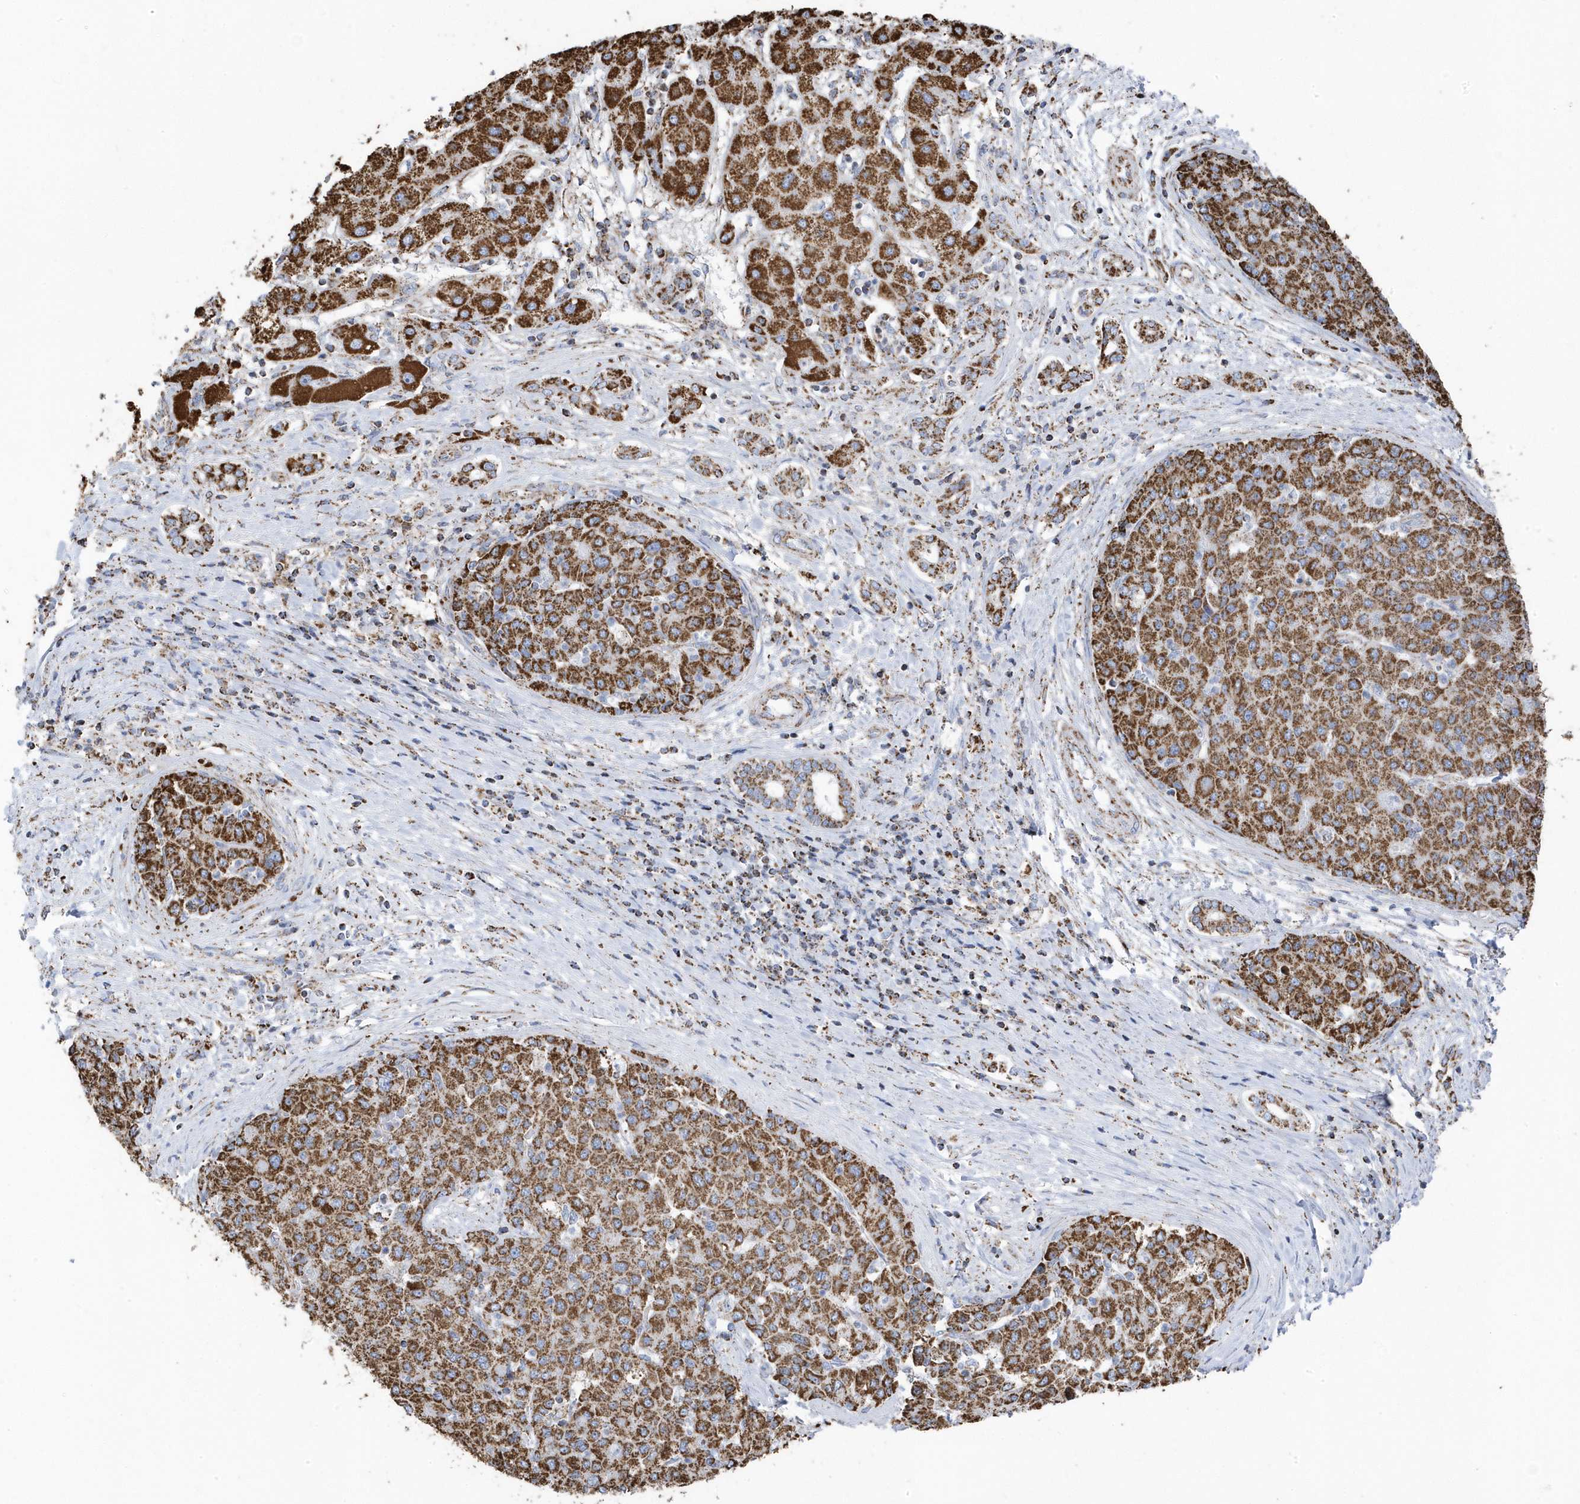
{"staining": {"intensity": "strong", "quantity": ">75%", "location": "cytoplasmic/membranous"}, "tissue": "liver cancer", "cell_type": "Tumor cells", "image_type": "cancer", "snomed": [{"axis": "morphology", "description": "Carcinoma, Hepatocellular, NOS"}, {"axis": "topography", "description": "Liver"}], "caption": "This histopathology image demonstrates hepatocellular carcinoma (liver) stained with immunohistochemistry (IHC) to label a protein in brown. The cytoplasmic/membranous of tumor cells show strong positivity for the protein. Nuclei are counter-stained blue.", "gene": "GTPBP8", "patient": {"sex": "male", "age": 65}}